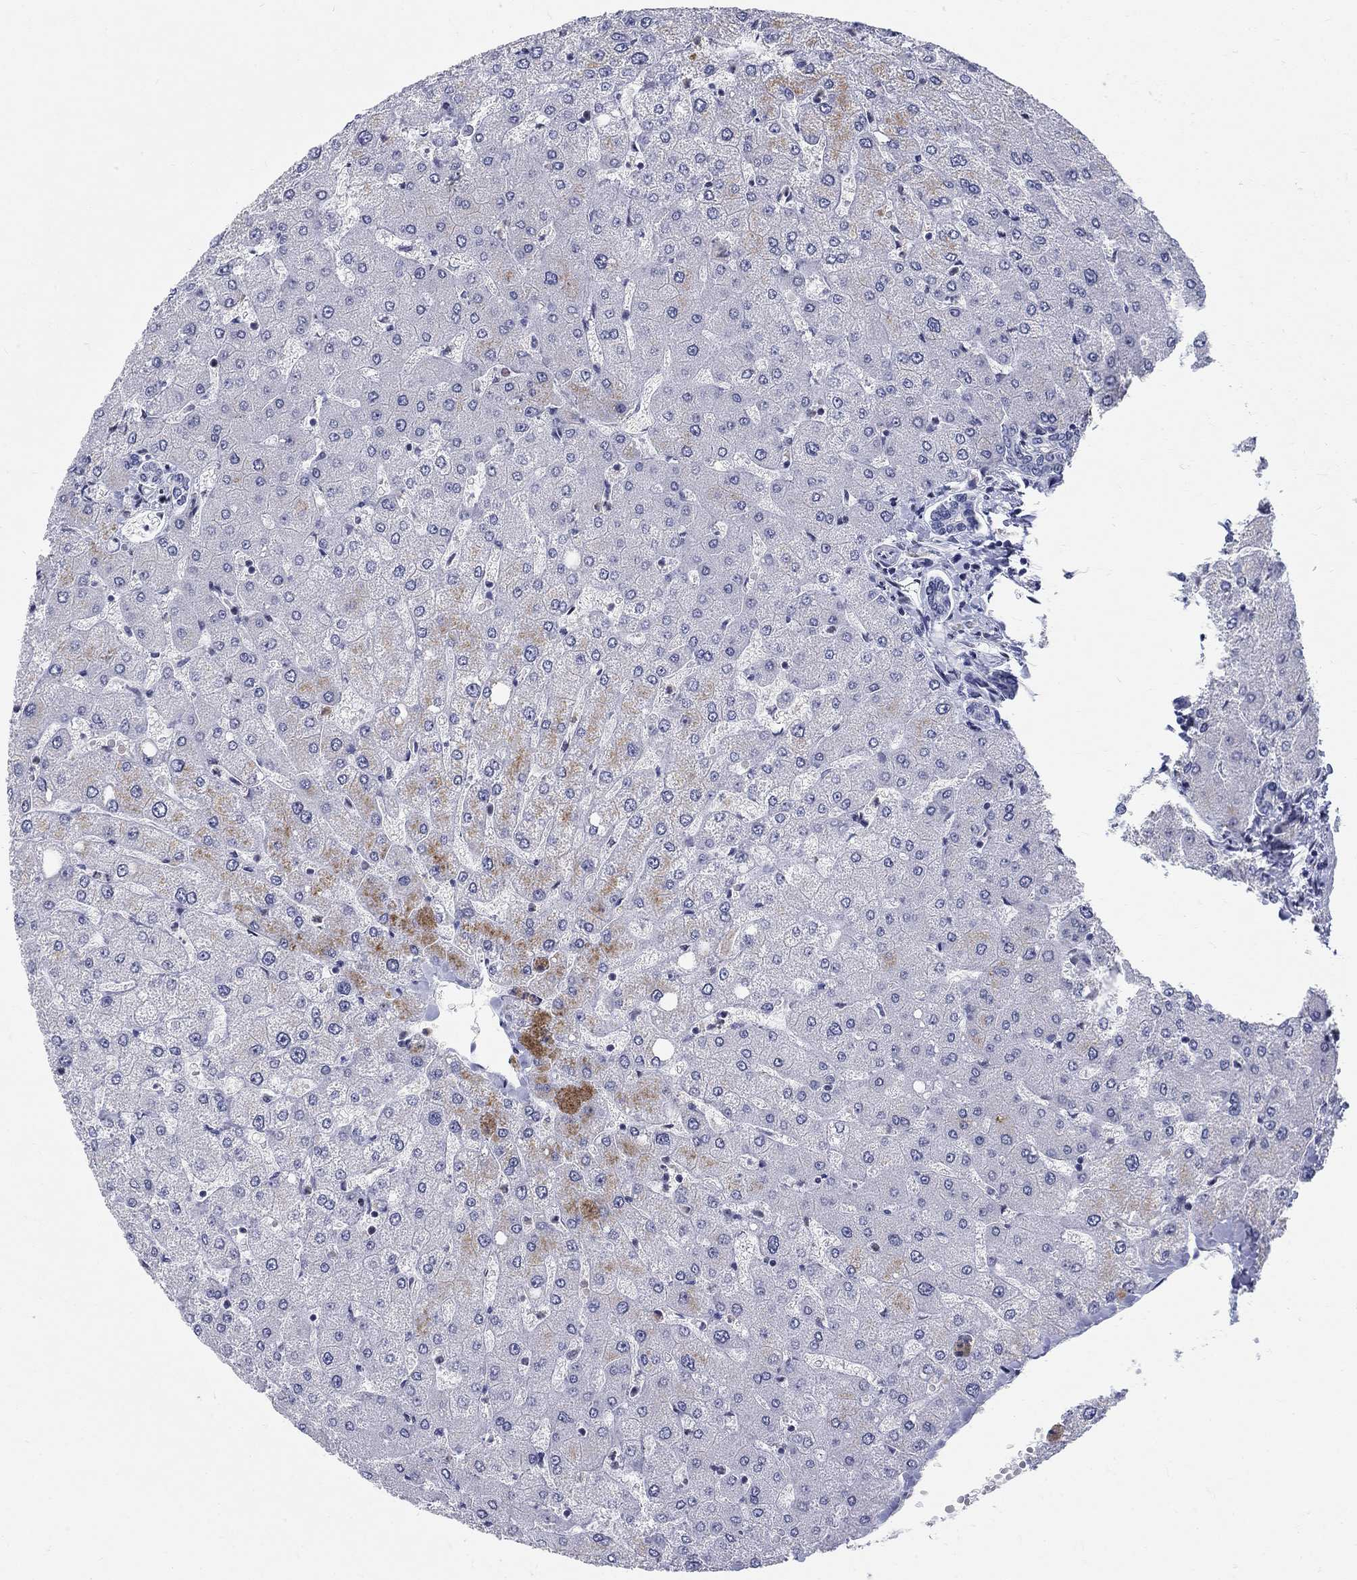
{"staining": {"intensity": "negative", "quantity": "none", "location": "none"}, "tissue": "liver", "cell_type": "Cholangiocytes", "image_type": "normal", "snomed": [{"axis": "morphology", "description": "Normal tissue, NOS"}, {"axis": "topography", "description": "Liver"}], "caption": "Cholangiocytes show no significant protein expression in unremarkable liver. (DAB (3,3'-diaminobenzidine) immunohistochemistry (IHC) with hematoxylin counter stain).", "gene": "BHLHE22", "patient": {"sex": "female", "age": 54}}